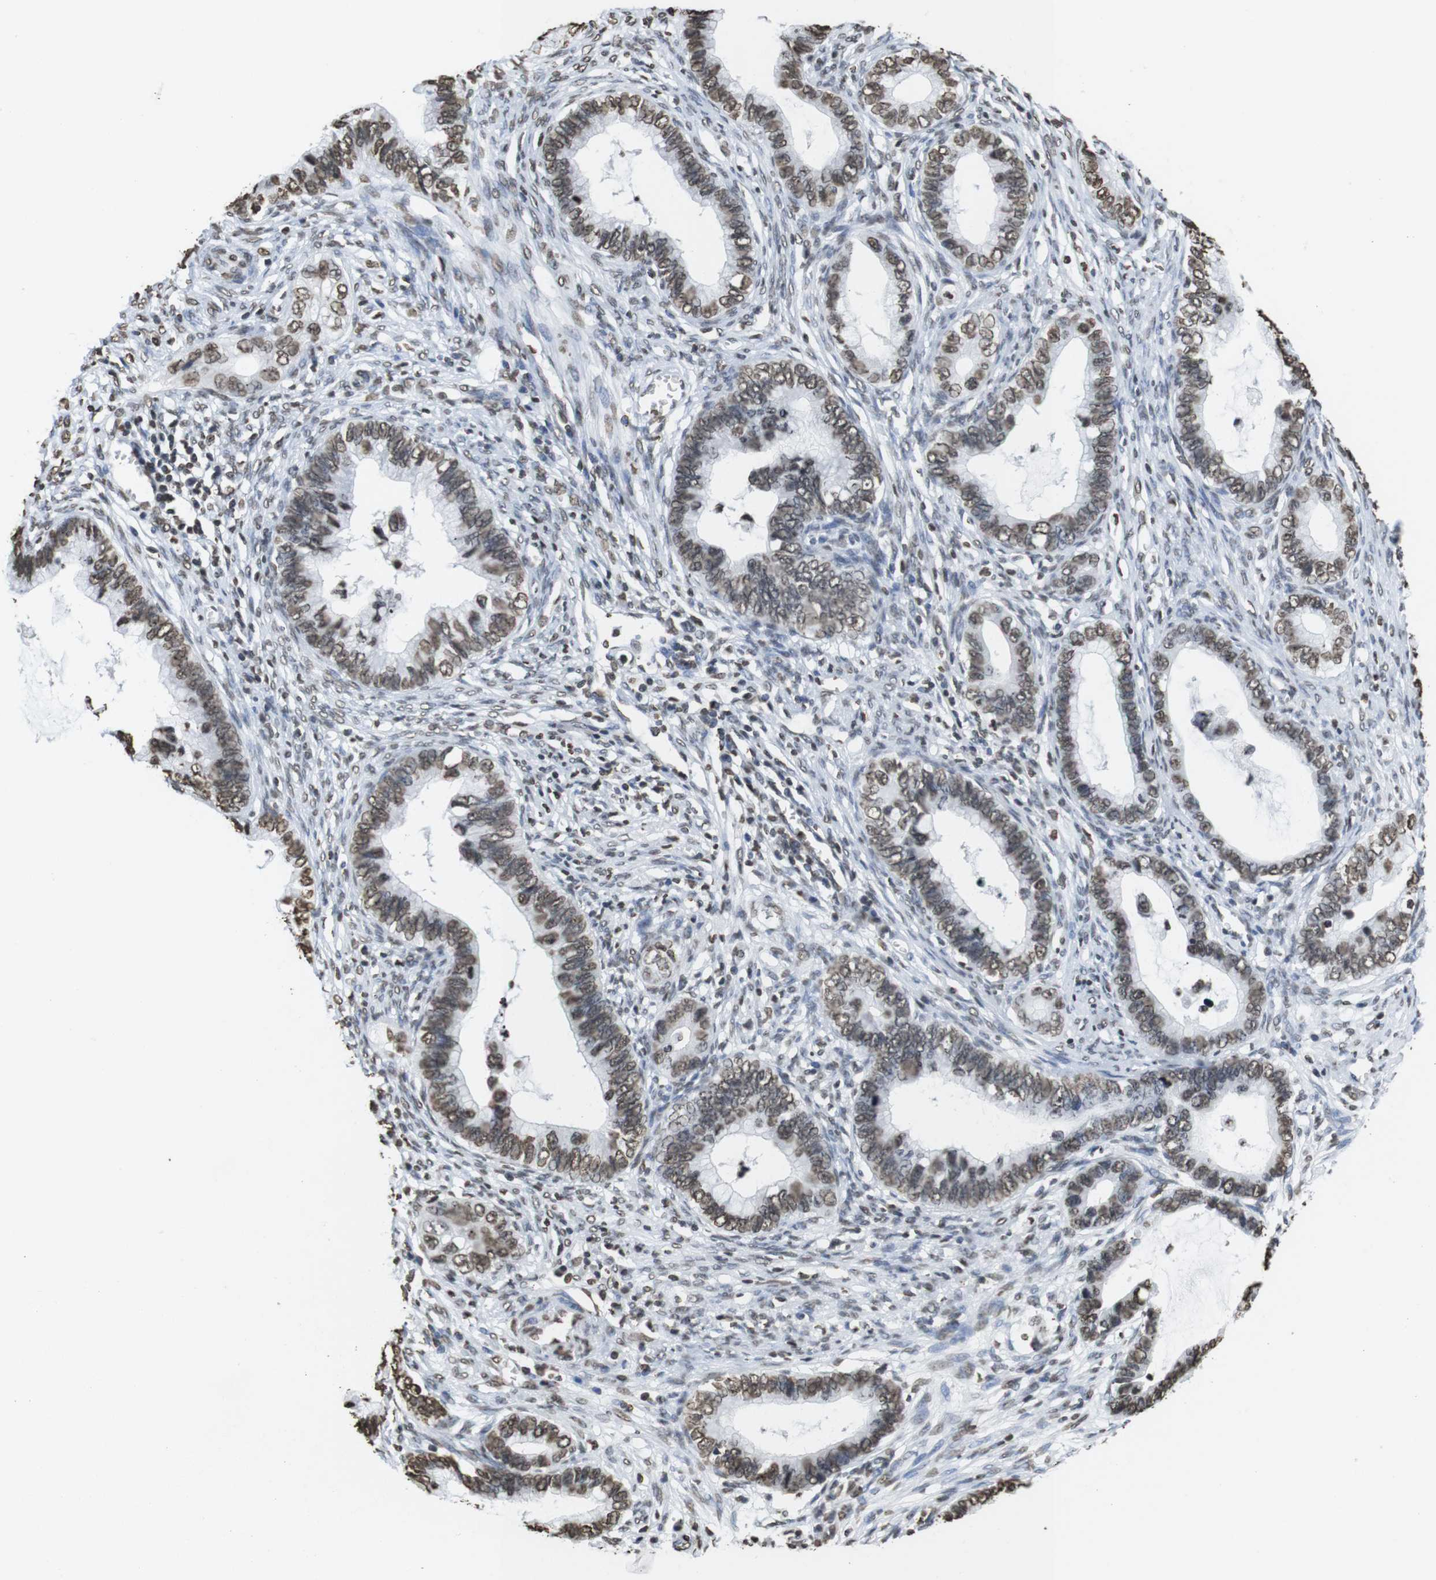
{"staining": {"intensity": "moderate", "quantity": "25%-75%", "location": "nuclear"}, "tissue": "cervical cancer", "cell_type": "Tumor cells", "image_type": "cancer", "snomed": [{"axis": "morphology", "description": "Adenocarcinoma, NOS"}, {"axis": "topography", "description": "Cervix"}], "caption": "IHC photomicrograph of neoplastic tissue: human cervical cancer (adenocarcinoma) stained using IHC reveals medium levels of moderate protein expression localized specifically in the nuclear of tumor cells, appearing as a nuclear brown color.", "gene": "BSX", "patient": {"sex": "female", "age": 44}}